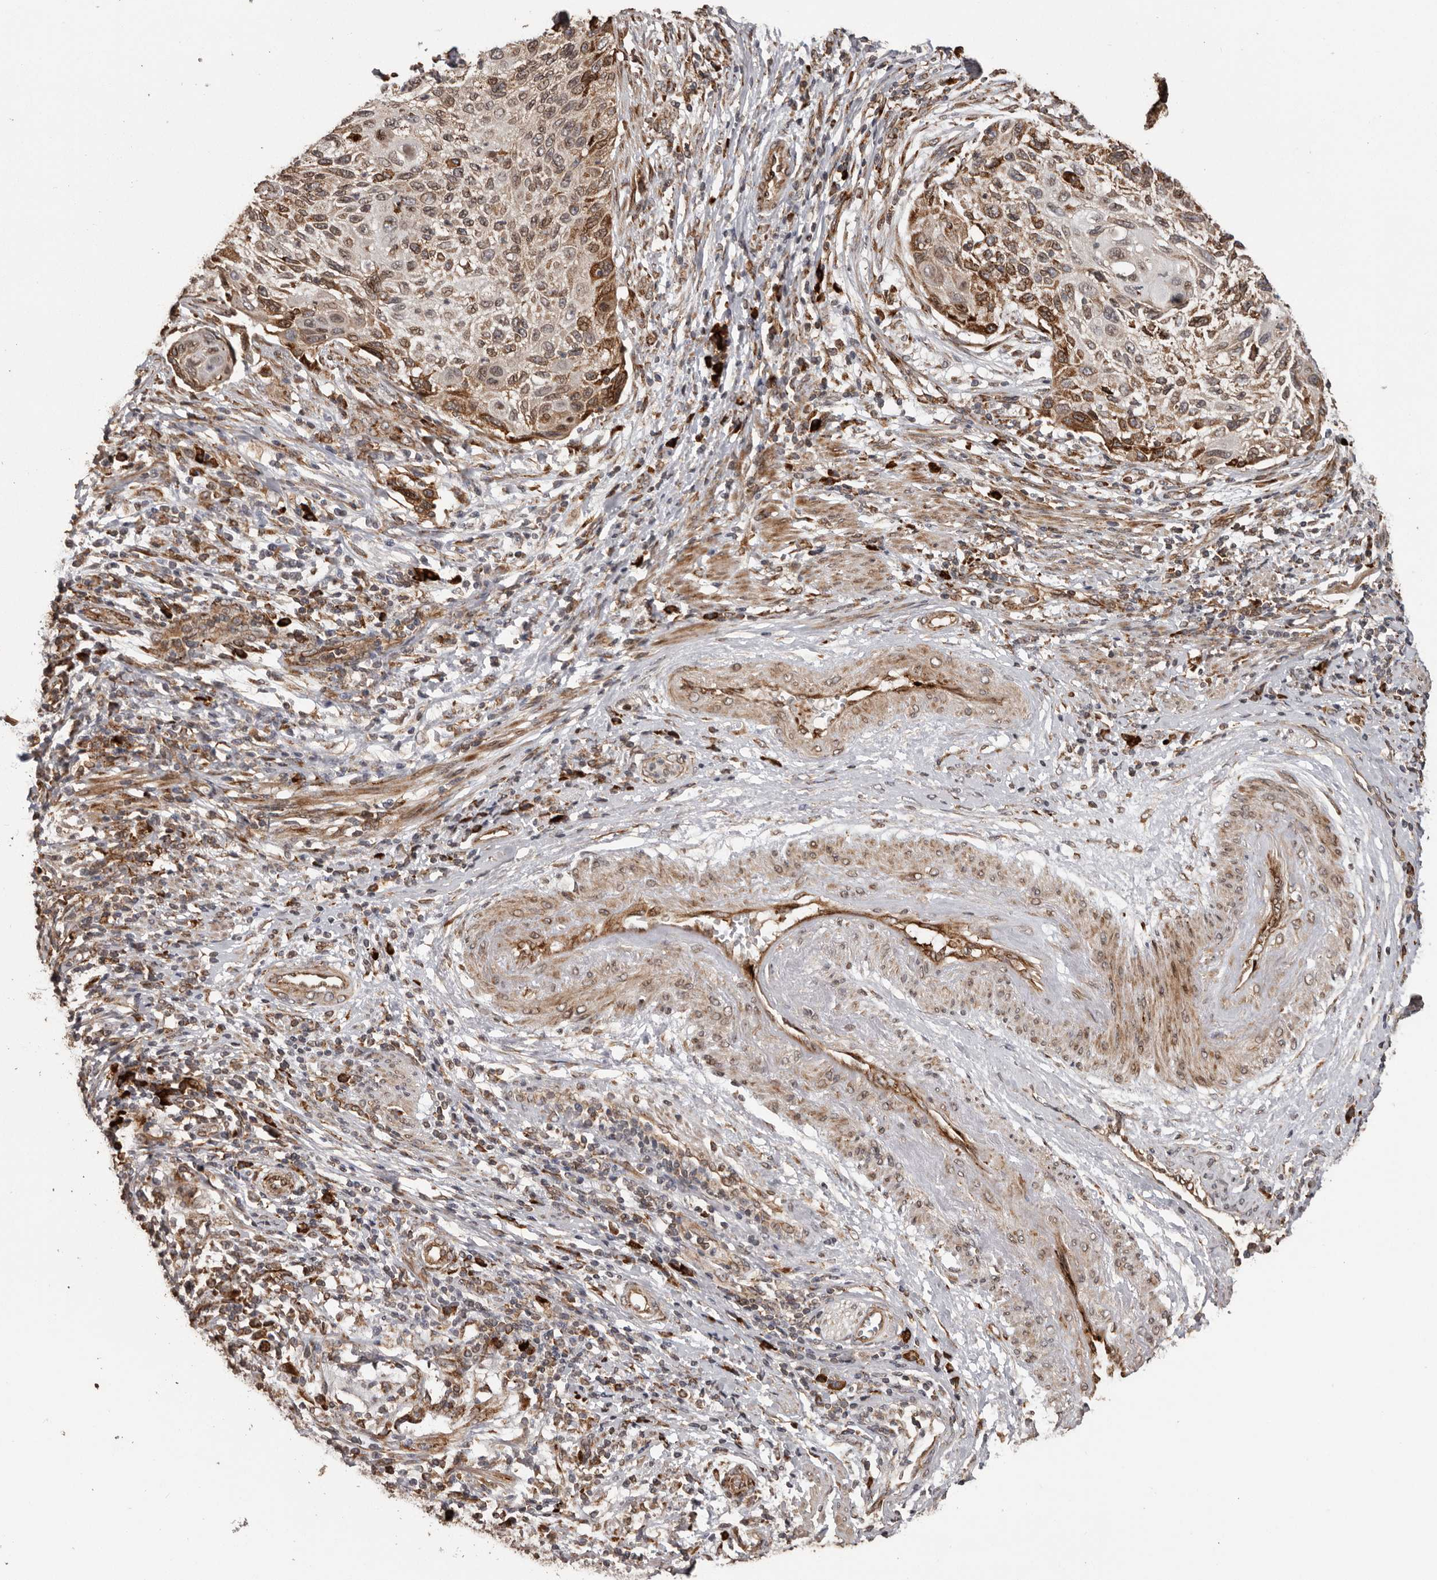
{"staining": {"intensity": "moderate", "quantity": ">75%", "location": "cytoplasmic/membranous"}, "tissue": "cervical cancer", "cell_type": "Tumor cells", "image_type": "cancer", "snomed": [{"axis": "morphology", "description": "Squamous cell carcinoma, NOS"}, {"axis": "topography", "description": "Cervix"}], "caption": "Immunohistochemical staining of cervical cancer exhibits moderate cytoplasmic/membranous protein expression in about >75% of tumor cells. (brown staining indicates protein expression, while blue staining denotes nuclei).", "gene": "NUP43", "patient": {"sex": "female", "age": 70}}